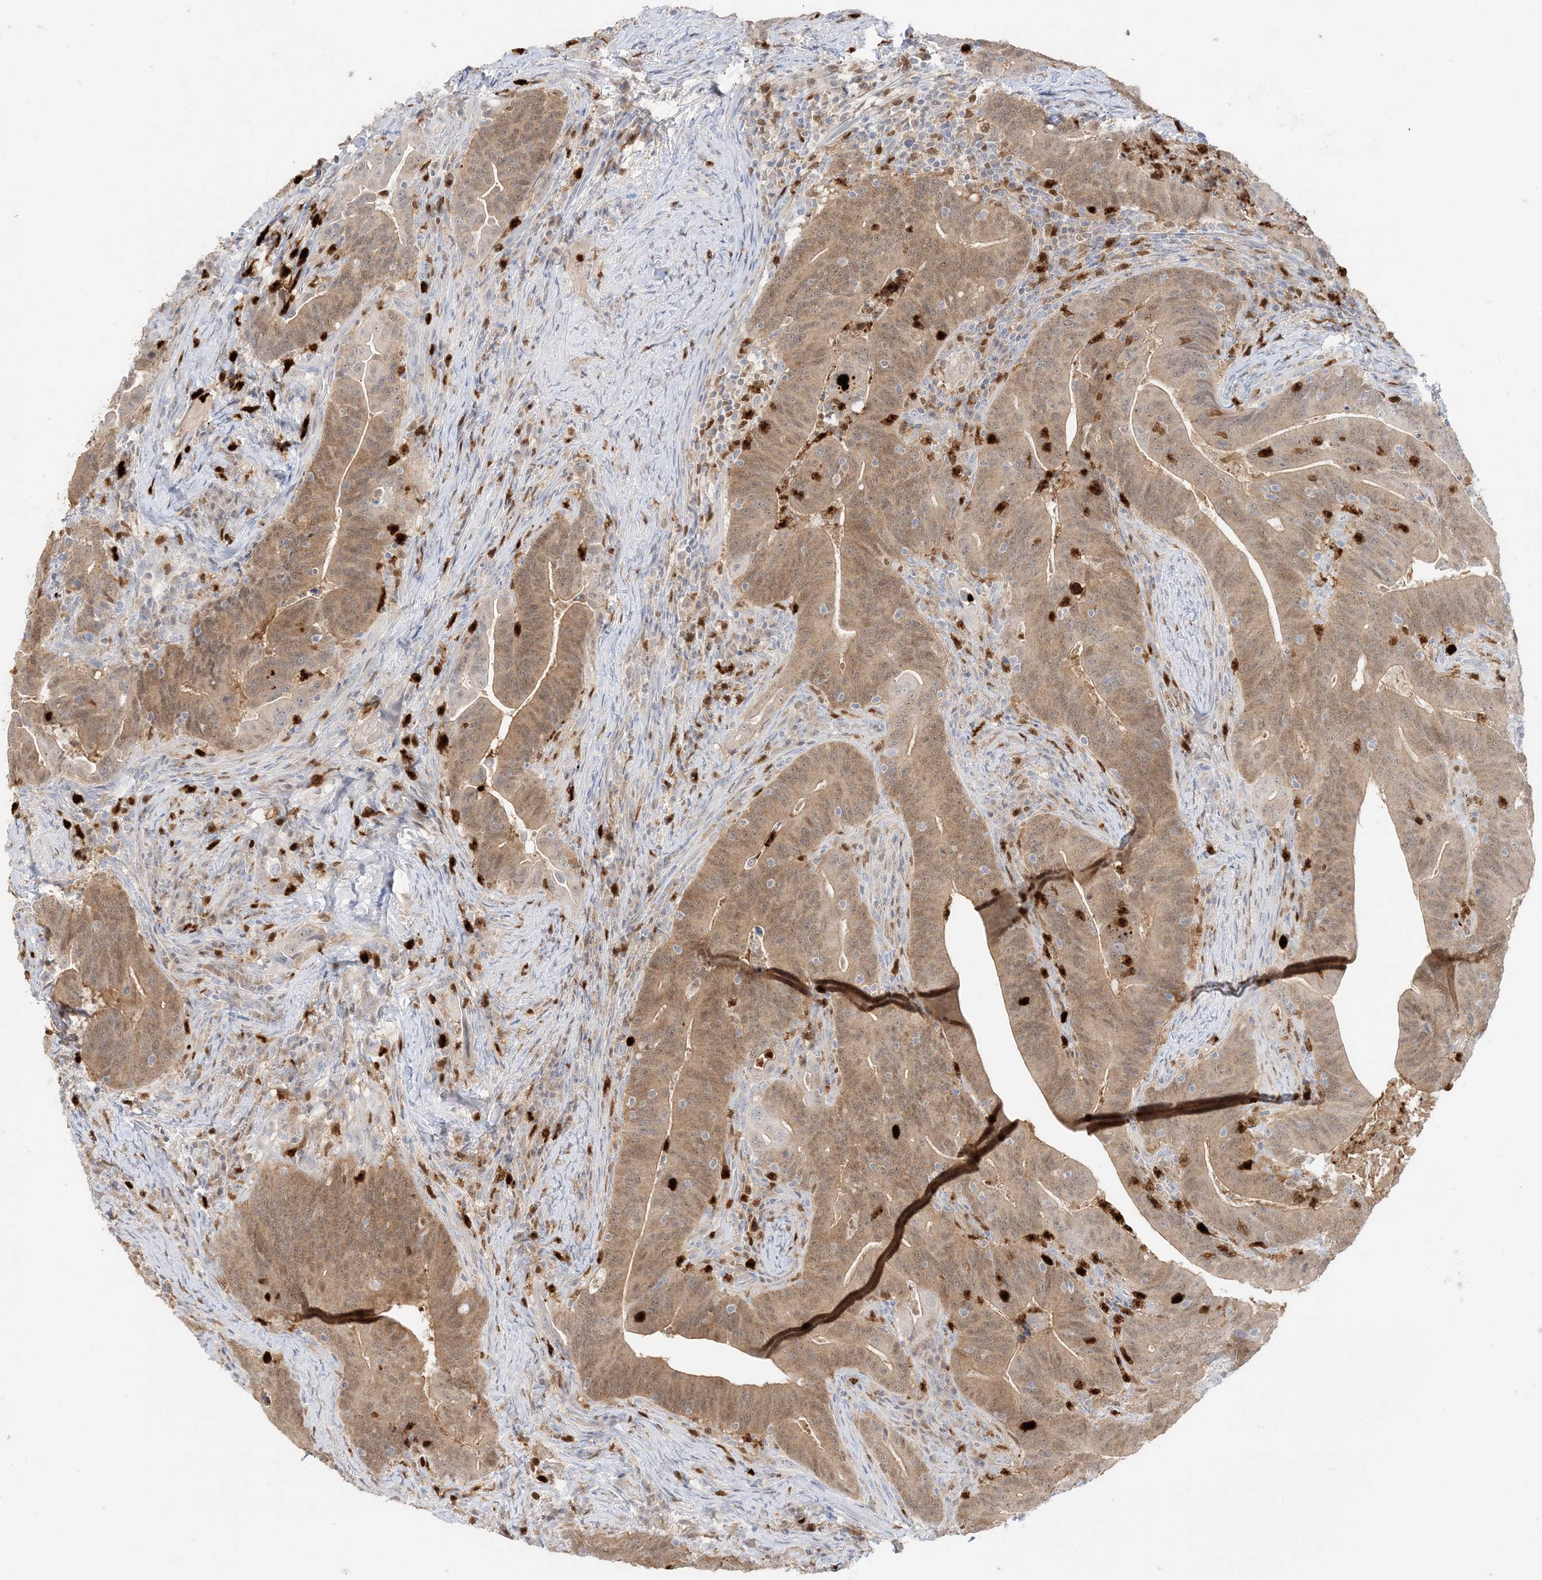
{"staining": {"intensity": "moderate", "quantity": ">75%", "location": "cytoplasmic/membranous,nuclear"}, "tissue": "colorectal cancer", "cell_type": "Tumor cells", "image_type": "cancer", "snomed": [{"axis": "morphology", "description": "Adenocarcinoma, NOS"}, {"axis": "topography", "description": "Colon"}], "caption": "A brown stain highlights moderate cytoplasmic/membranous and nuclear staining of a protein in human colorectal adenocarcinoma tumor cells.", "gene": "GCA", "patient": {"sex": "female", "age": 66}}